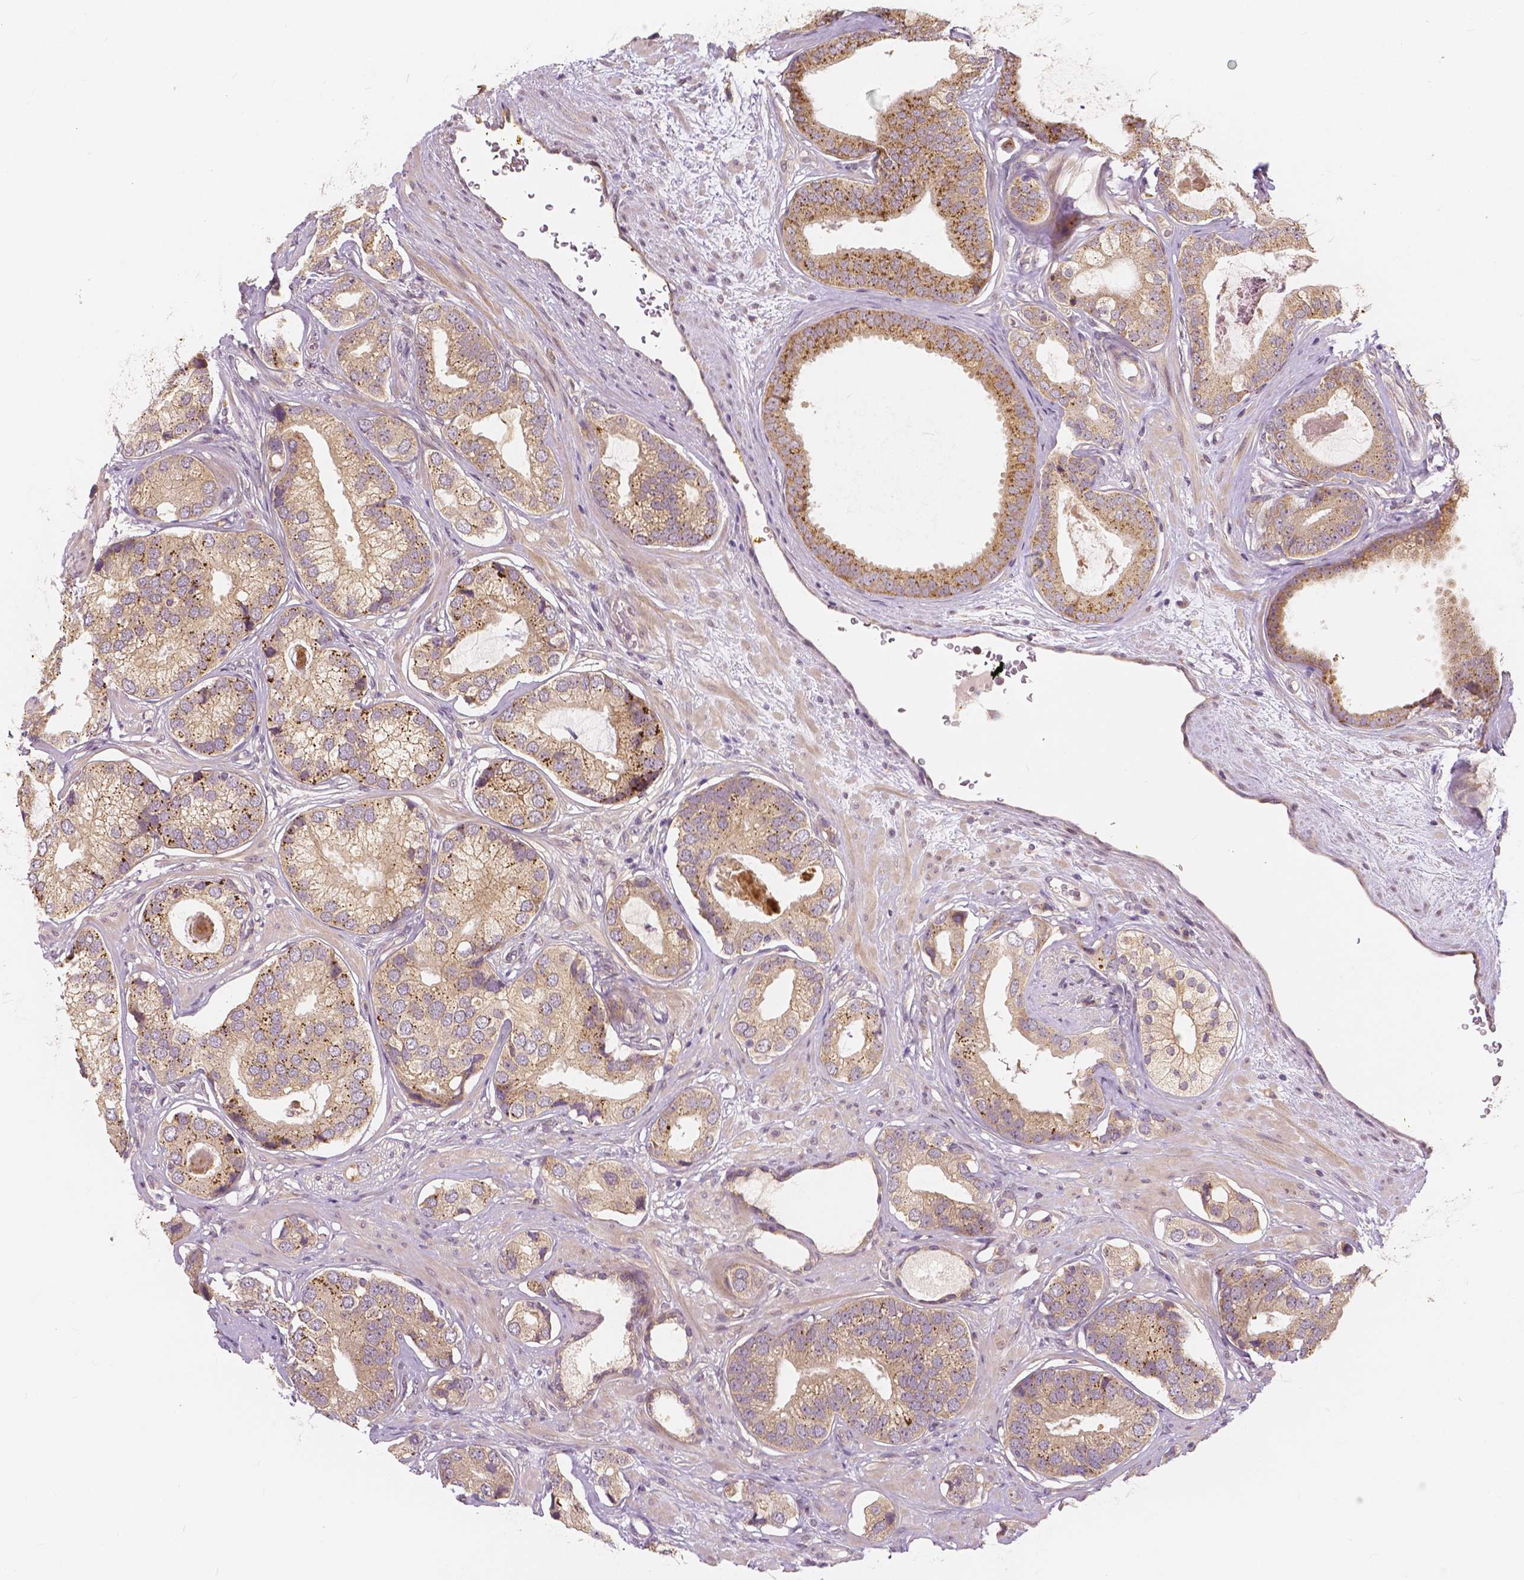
{"staining": {"intensity": "moderate", "quantity": "25%-75%", "location": "cytoplasmic/membranous"}, "tissue": "prostate cancer", "cell_type": "Tumor cells", "image_type": "cancer", "snomed": [{"axis": "morphology", "description": "Adenocarcinoma, Low grade"}, {"axis": "topography", "description": "Prostate"}], "caption": "The immunohistochemical stain labels moderate cytoplasmic/membranous staining in tumor cells of prostate cancer tissue.", "gene": "SNX12", "patient": {"sex": "male", "age": 61}}